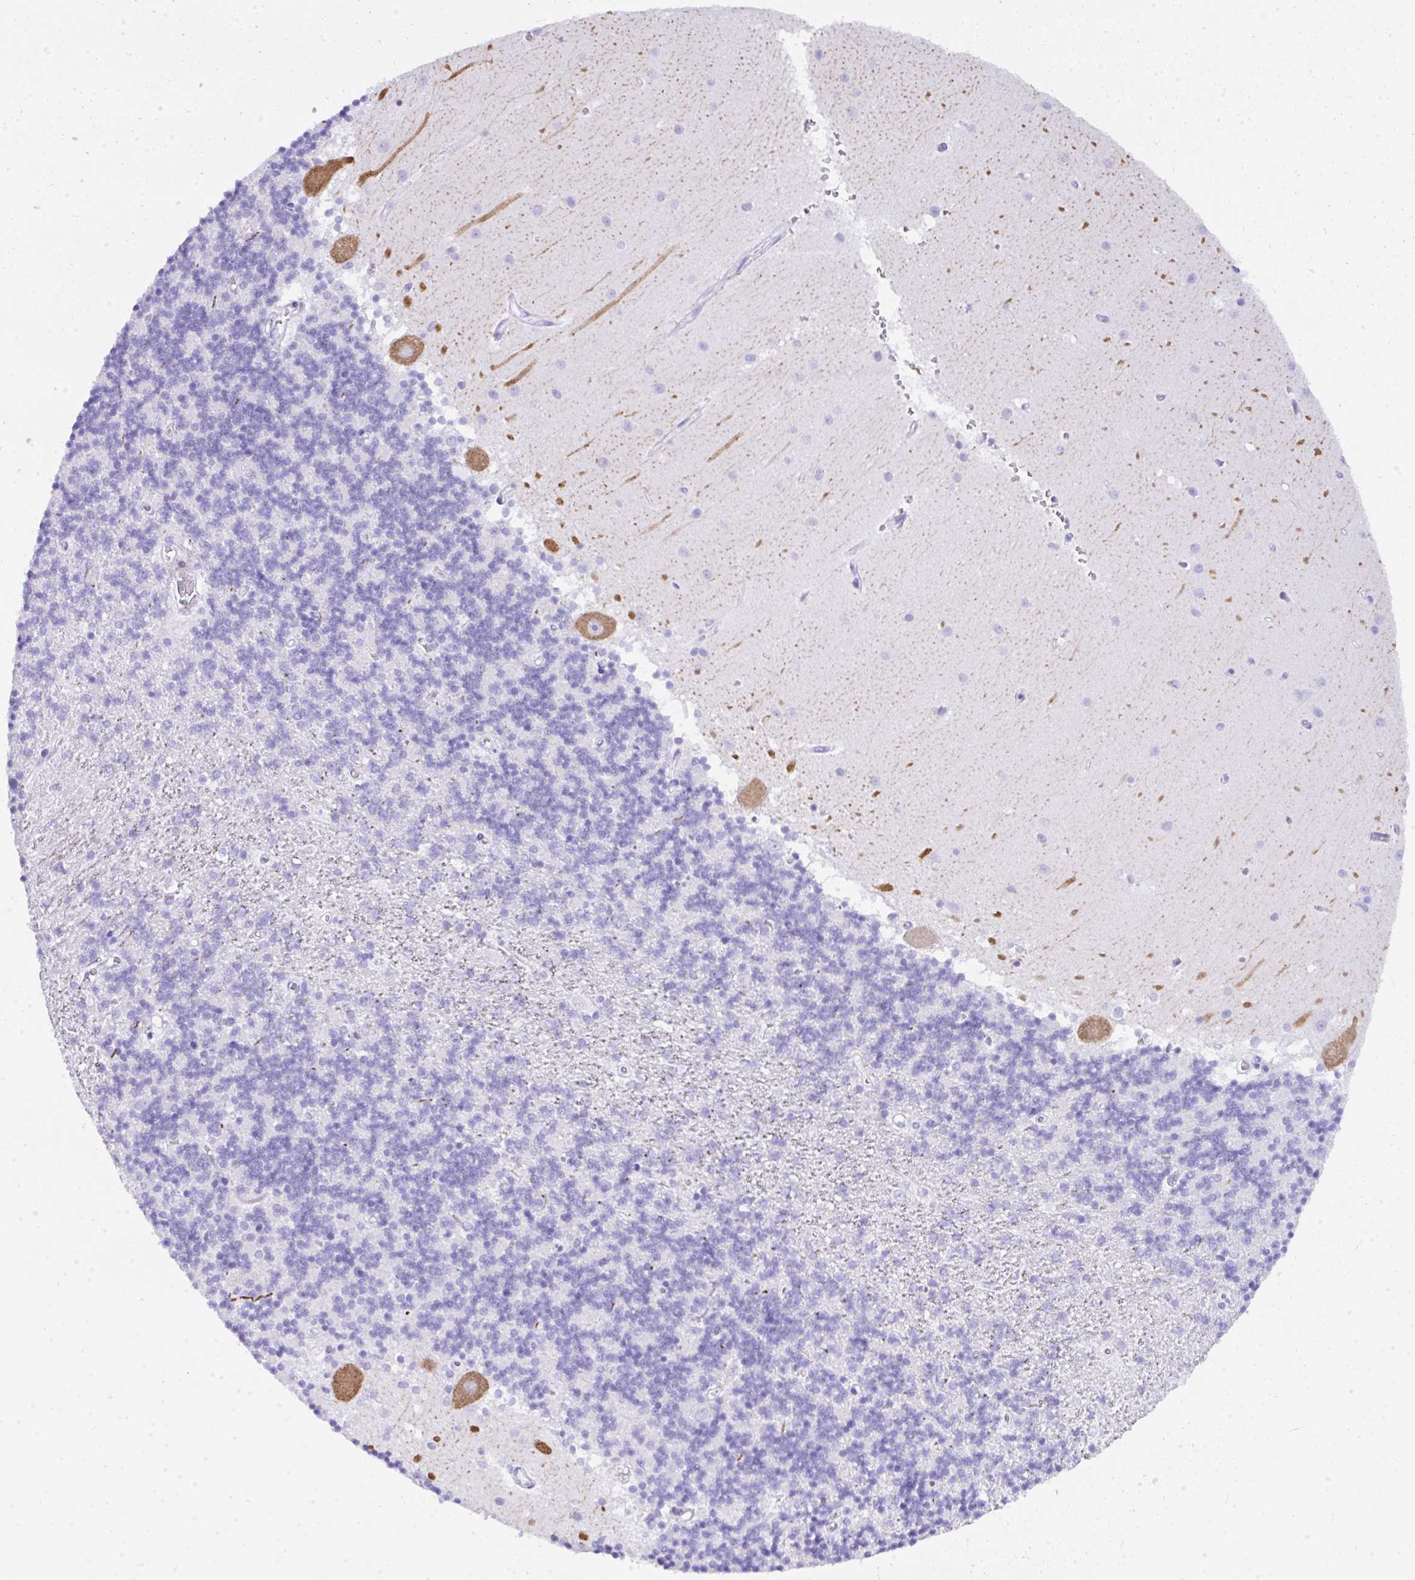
{"staining": {"intensity": "negative", "quantity": "none", "location": "none"}, "tissue": "cerebellum", "cell_type": "Cells in granular layer", "image_type": "normal", "snomed": [{"axis": "morphology", "description": "Normal tissue, NOS"}, {"axis": "topography", "description": "Cerebellum"}], "caption": "This histopathology image is of unremarkable cerebellum stained with immunohistochemistry (IHC) to label a protein in brown with the nuclei are counter-stained blue. There is no staining in cells in granular layer.", "gene": "SEL1L2", "patient": {"sex": "male", "age": 54}}